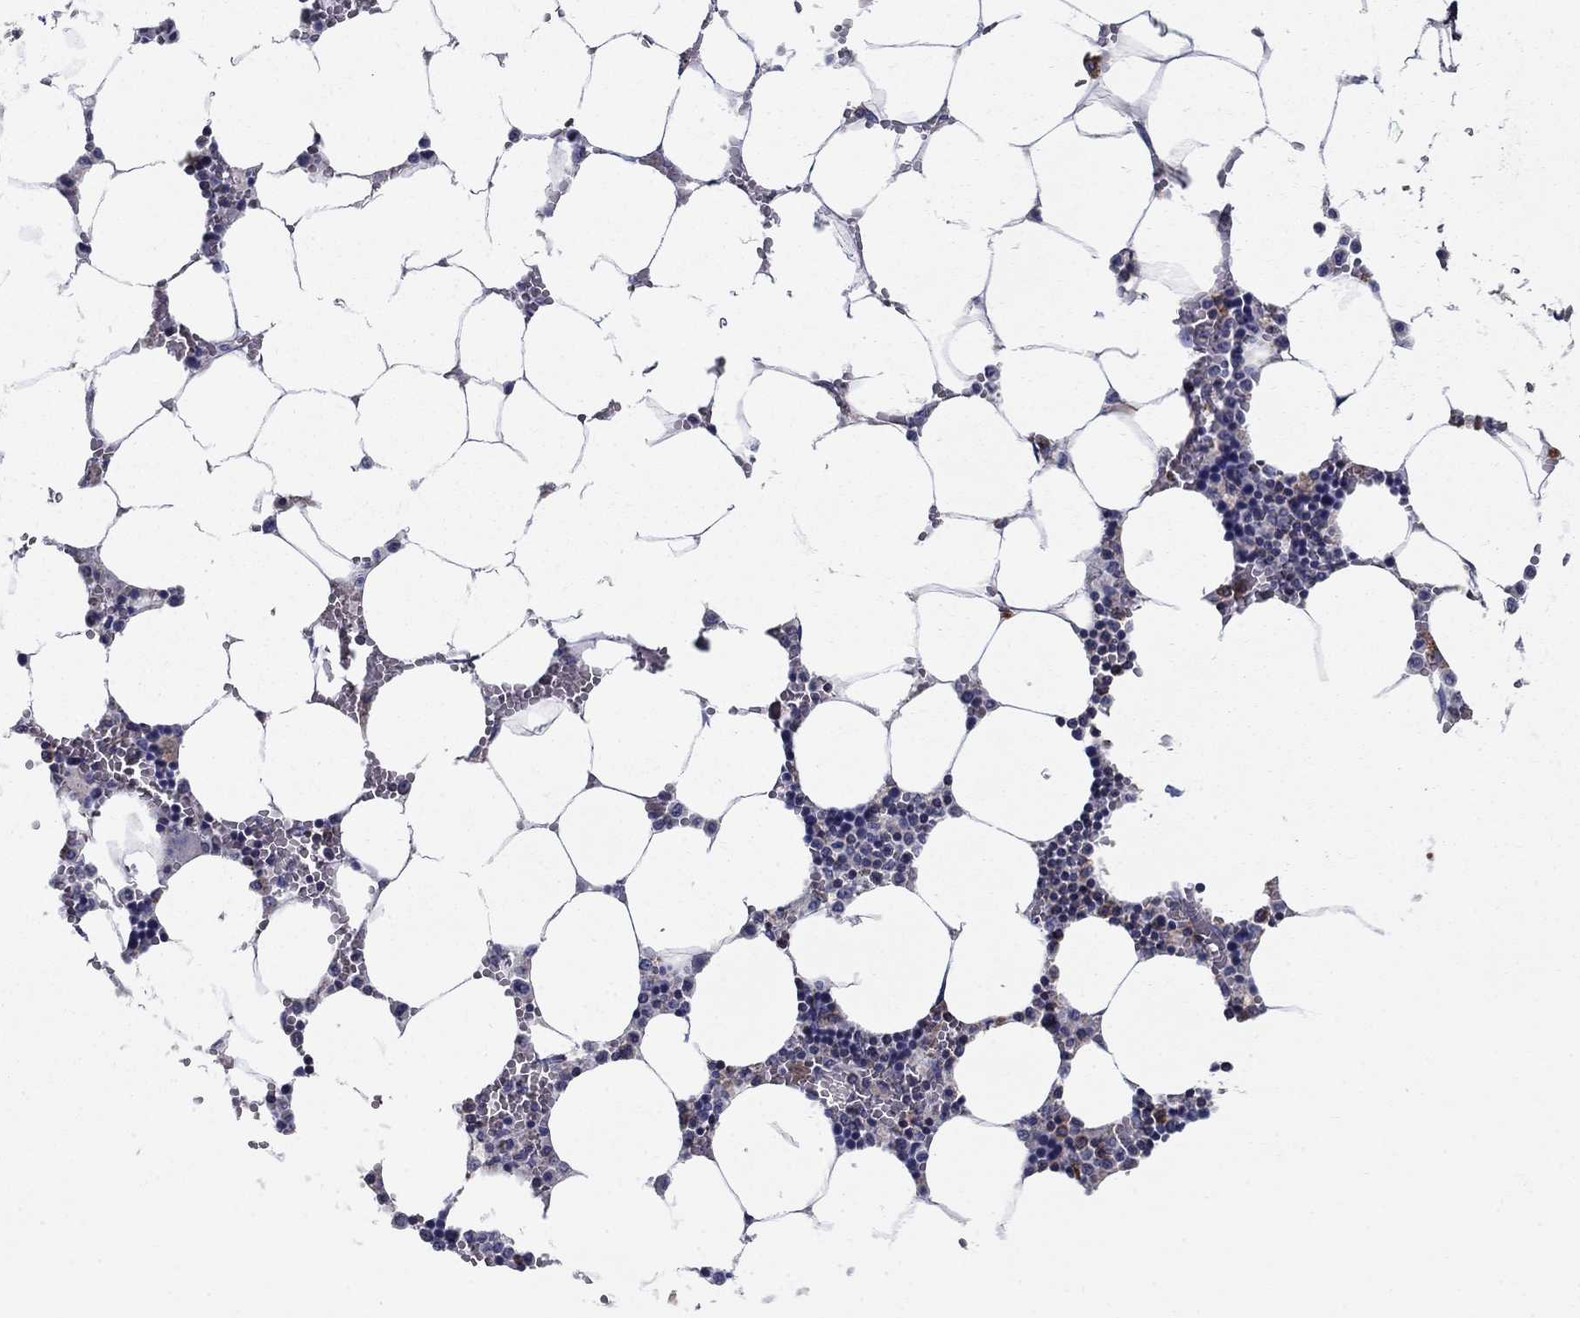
{"staining": {"intensity": "moderate", "quantity": "<25%", "location": "cytoplasmic/membranous"}, "tissue": "bone marrow", "cell_type": "Hematopoietic cells", "image_type": "normal", "snomed": [{"axis": "morphology", "description": "Normal tissue, NOS"}, {"axis": "topography", "description": "Bone marrow"}], "caption": "High-magnification brightfield microscopy of unremarkable bone marrow stained with DAB (3,3'-diaminobenzidine) (brown) and counterstained with hematoxylin (blue). hematopoietic cells exhibit moderate cytoplasmic/membranous expression is seen in approximately<25% of cells. (Brightfield microscopy of DAB IHC at high magnification).", "gene": "NME5", "patient": {"sex": "female", "age": 64}}